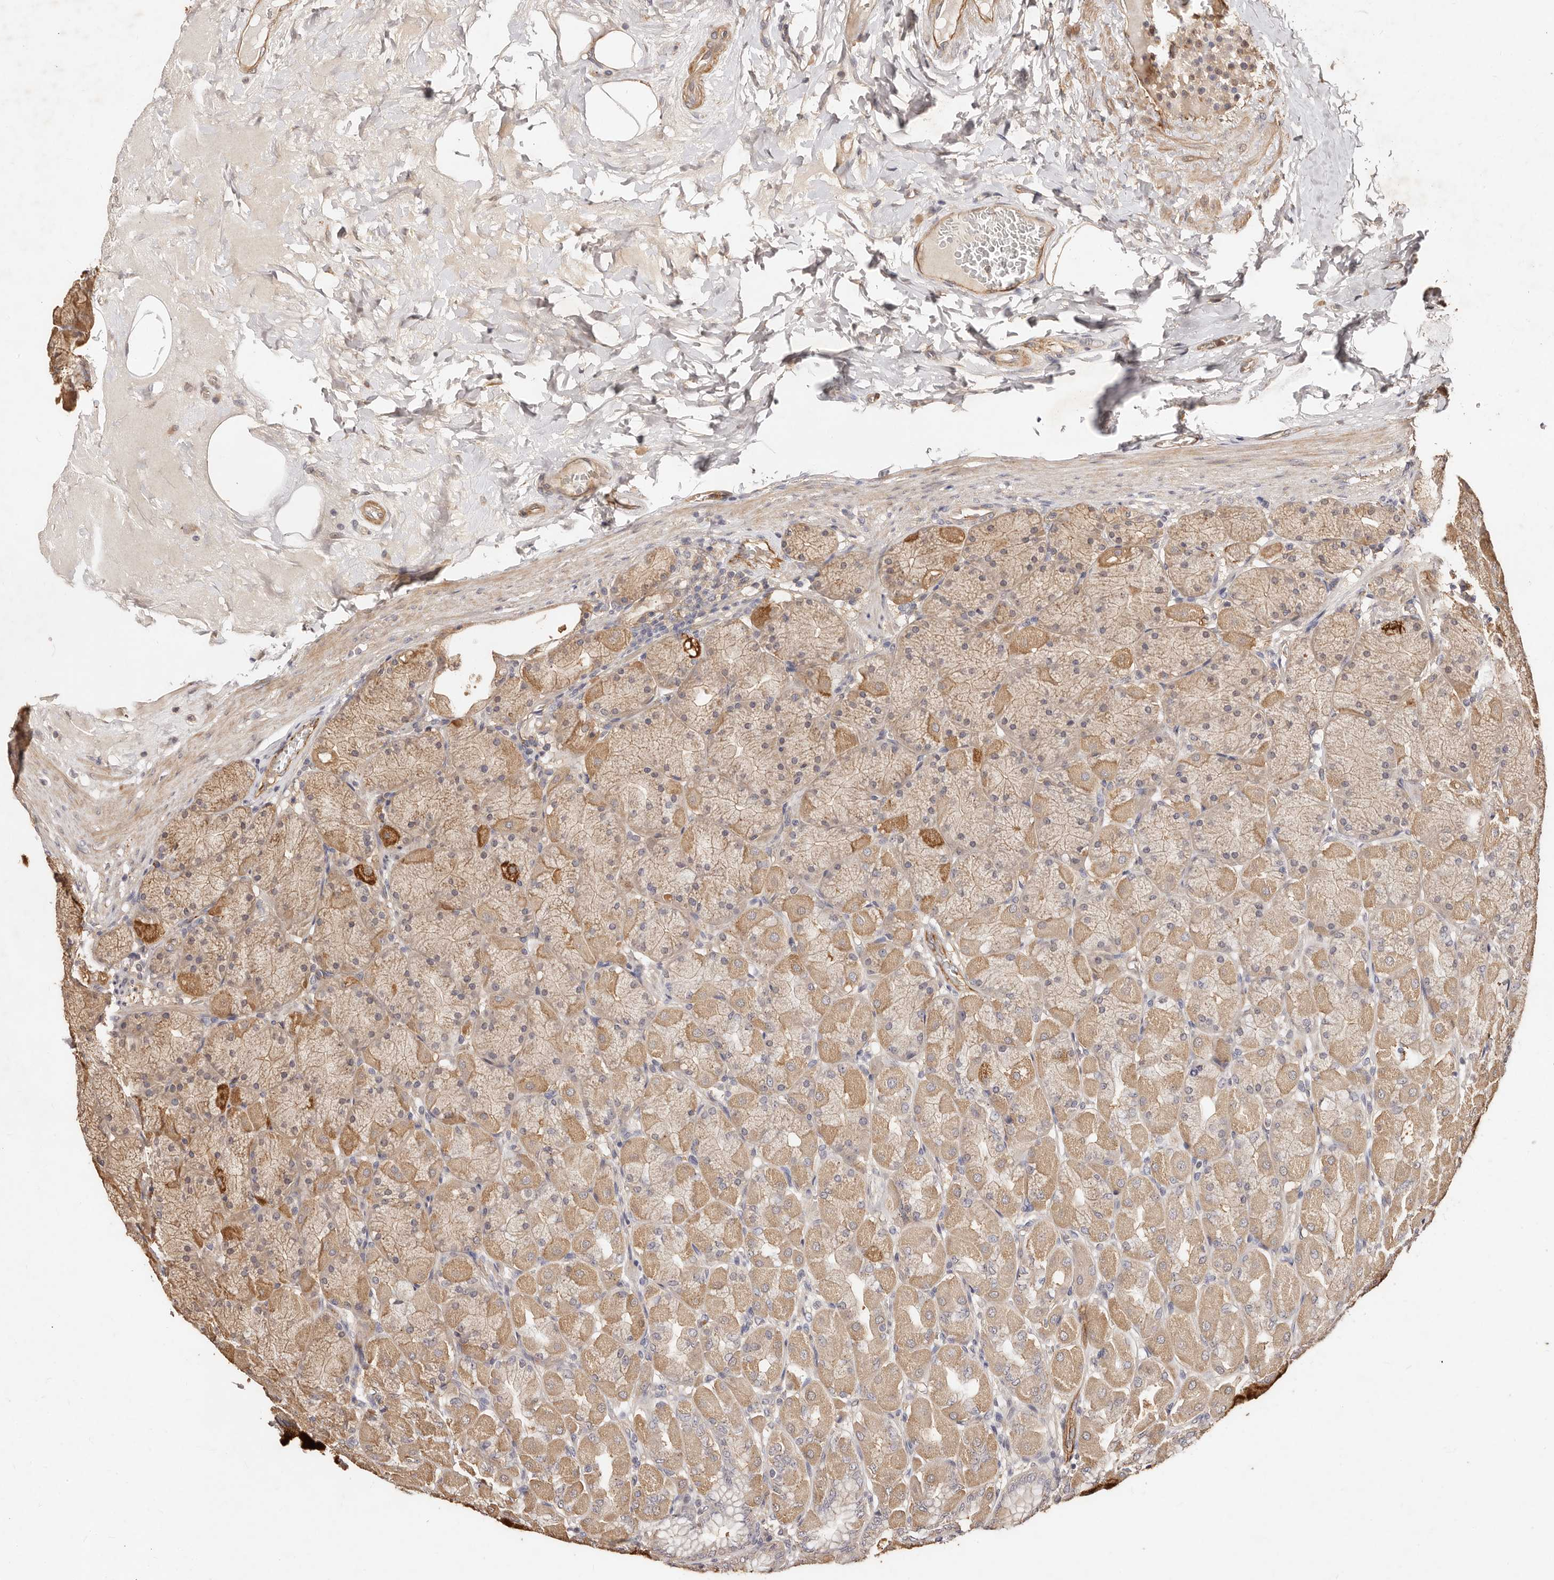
{"staining": {"intensity": "strong", "quantity": "<25%", "location": "cytoplasmic/membranous"}, "tissue": "stomach", "cell_type": "Glandular cells", "image_type": "normal", "snomed": [{"axis": "morphology", "description": "Normal tissue, NOS"}, {"axis": "topography", "description": "Stomach, upper"}], "caption": "Immunohistochemical staining of normal human stomach exhibits medium levels of strong cytoplasmic/membranous staining in about <25% of glandular cells.", "gene": "CCL14", "patient": {"sex": "female", "age": 56}}